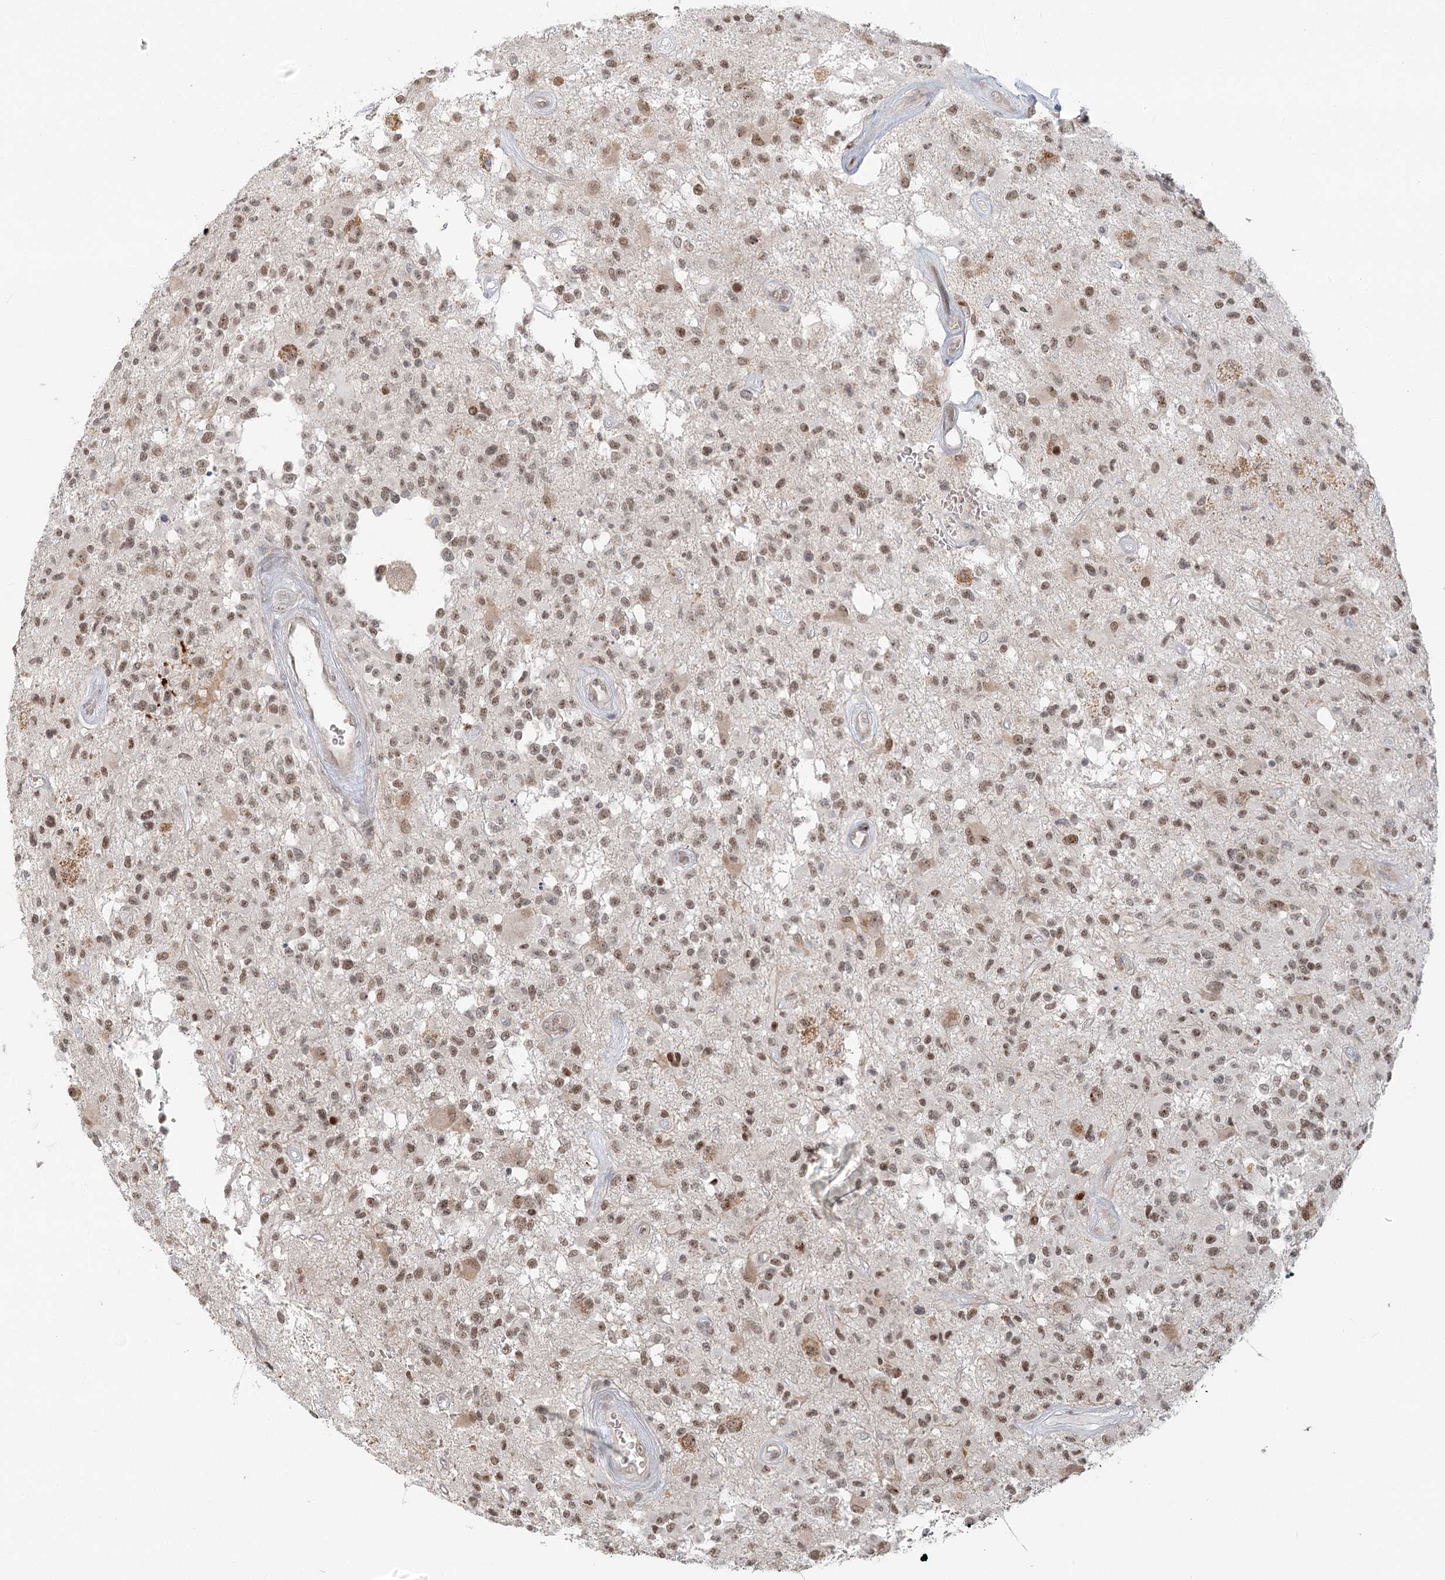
{"staining": {"intensity": "moderate", "quantity": ">75%", "location": "nuclear"}, "tissue": "glioma", "cell_type": "Tumor cells", "image_type": "cancer", "snomed": [{"axis": "morphology", "description": "Glioma, malignant, High grade"}, {"axis": "morphology", "description": "Glioblastoma, NOS"}, {"axis": "topography", "description": "Brain"}], "caption": "A photomicrograph of human glioblastoma stained for a protein exhibits moderate nuclear brown staining in tumor cells.", "gene": "R3HCC1L", "patient": {"sex": "male", "age": 60}}